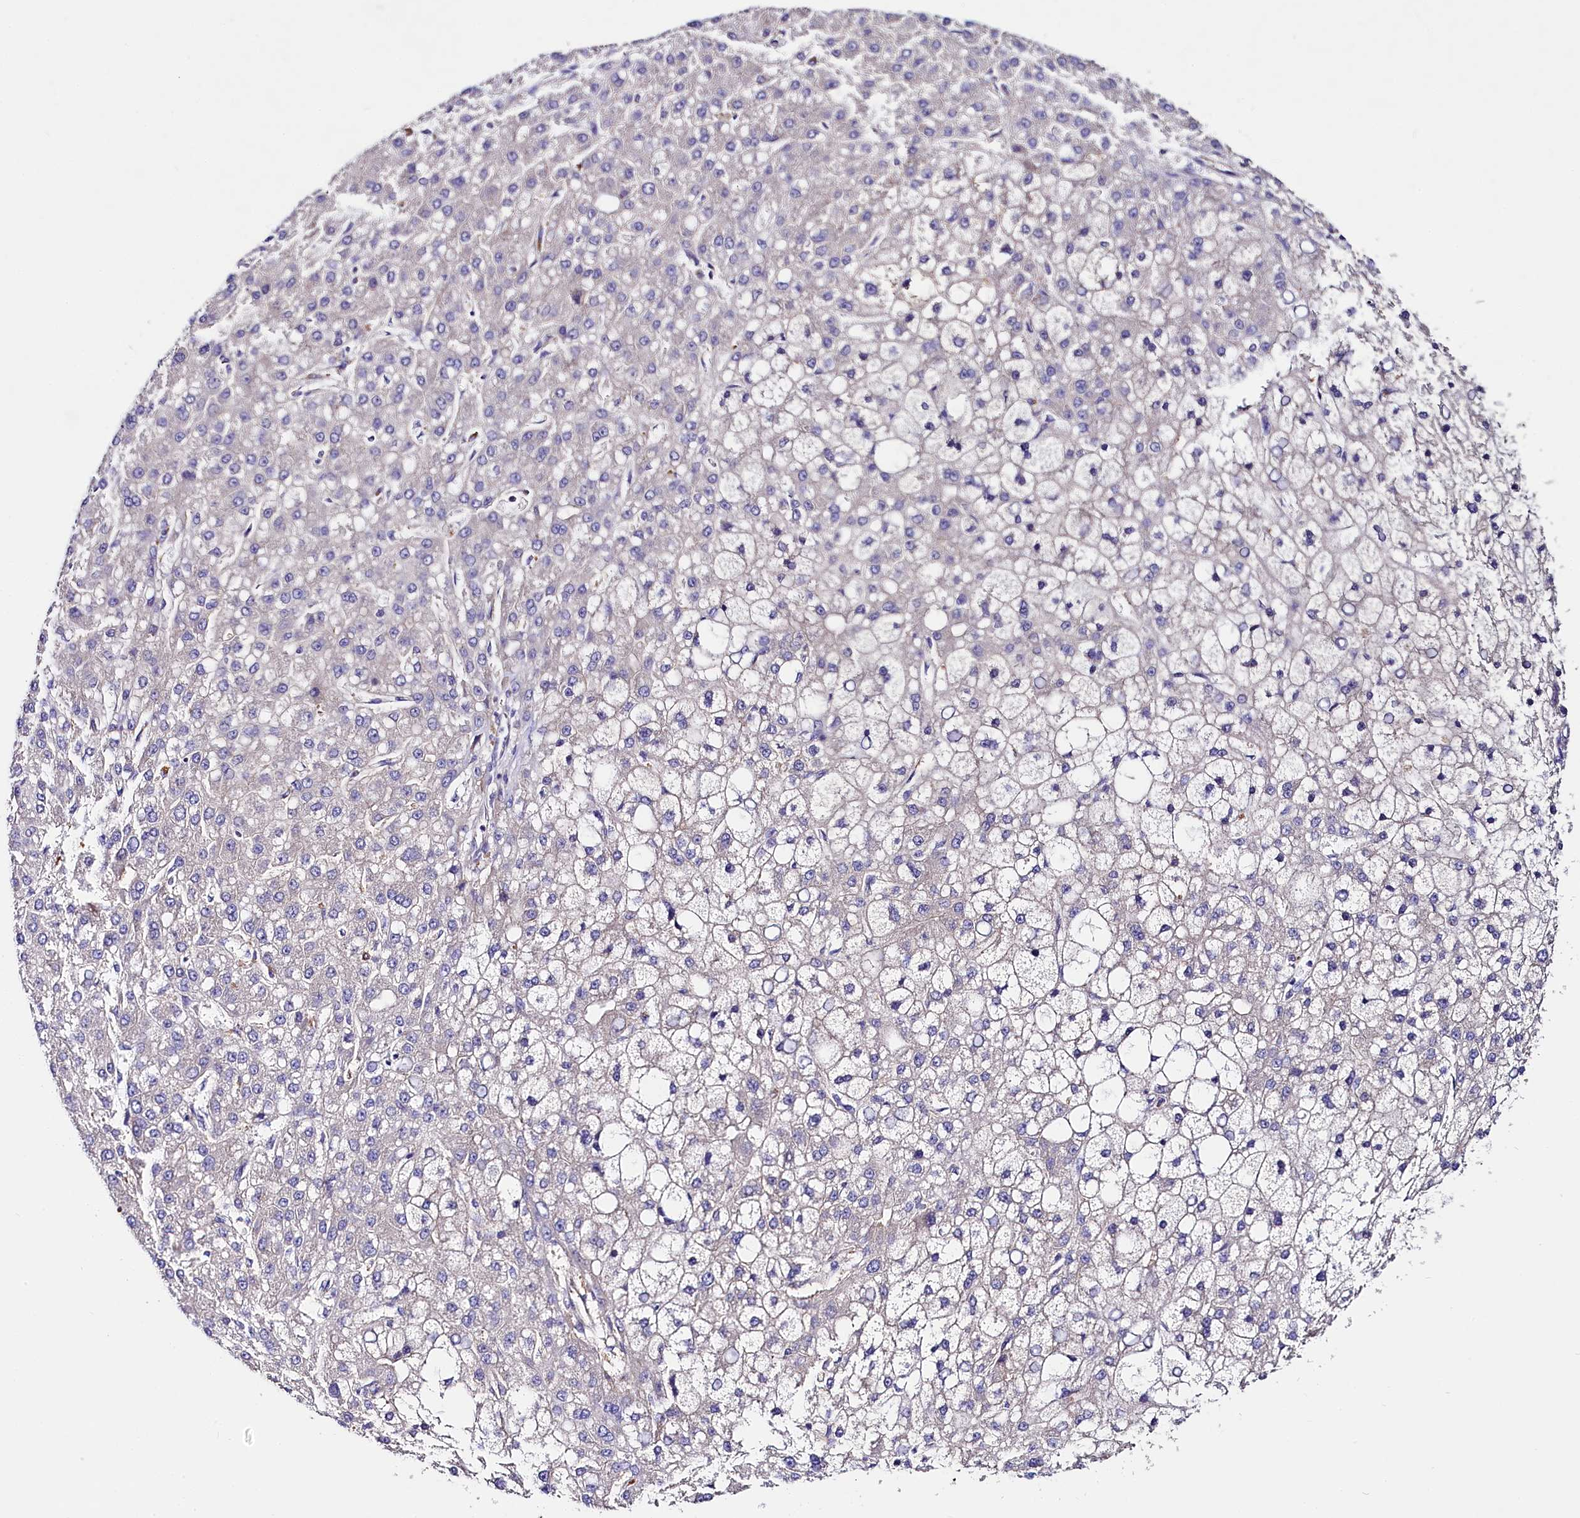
{"staining": {"intensity": "negative", "quantity": "none", "location": "none"}, "tissue": "liver cancer", "cell_type": "Tumor cells", "image_type": "cancer", "snomed": [{"axis": "morphology", "description": "Carcinoma, Hepatocellular, NOS"}, {"axis": "topography", "description": "Liver"}], "caption": "Immunohistochemistry image of neoplastic tissue: liver cancer stained with DAB (3,3'-diaminobenzidine) exhibits no significant protein staining in tumor cells. Brightfield microscopy of immunohistochemistry (IHC) stained with DAB (brown) and hematoxylin (blue), captured at high magnification.", "gene": "QARS1", "patient": {"sex": "male", "age": 67}}